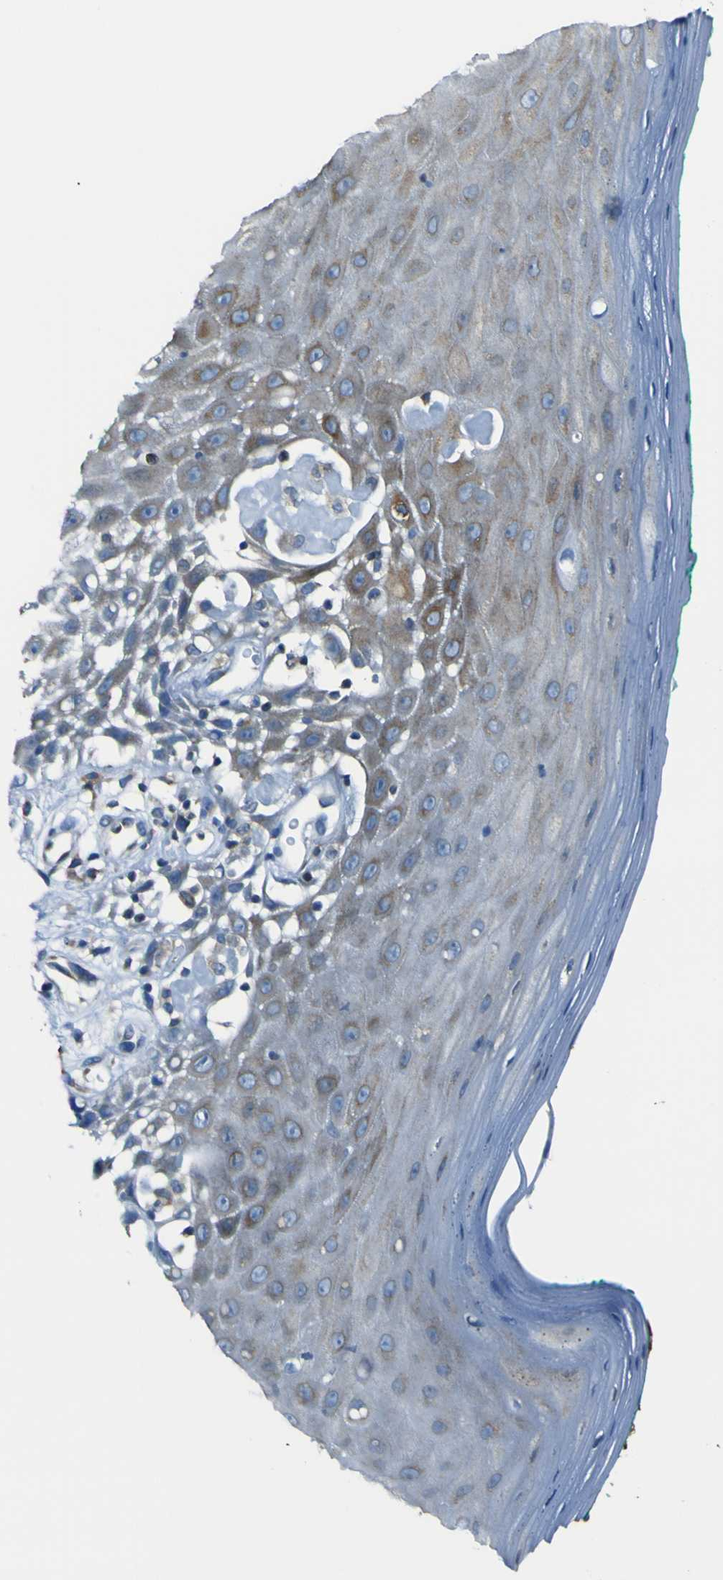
{"staining": {"intensity": "moderate", "quantity": ">75%", "location": "cytoplasmic/membranous"}, "tissue": "oral mucosa", "cell_type": "Squamous epithelial cells", "image_type": "normal", "snomed": [{"axis": "morphology", "description": "Normal tissue, NOS"}, {"axis": "morphology", "description": "Squamous cell carcinoma, NOS"}, {"axis": "topography", "description": "Skeletal muscle"}, {"axis": "topography", "description": "Oral tissue"}, {"axis": "topography", "description": "Head-Neck"}], "caption": "Oral mucosa stained with DAB (3,3'-diaminobenzidine) IHC reveals medium levels of moderate cytoplasmic/membranous expression in approximately >75% of squamous epithelial cells.", "gene": "STIM1", "patient": {"sex": "female", "age": 84}}